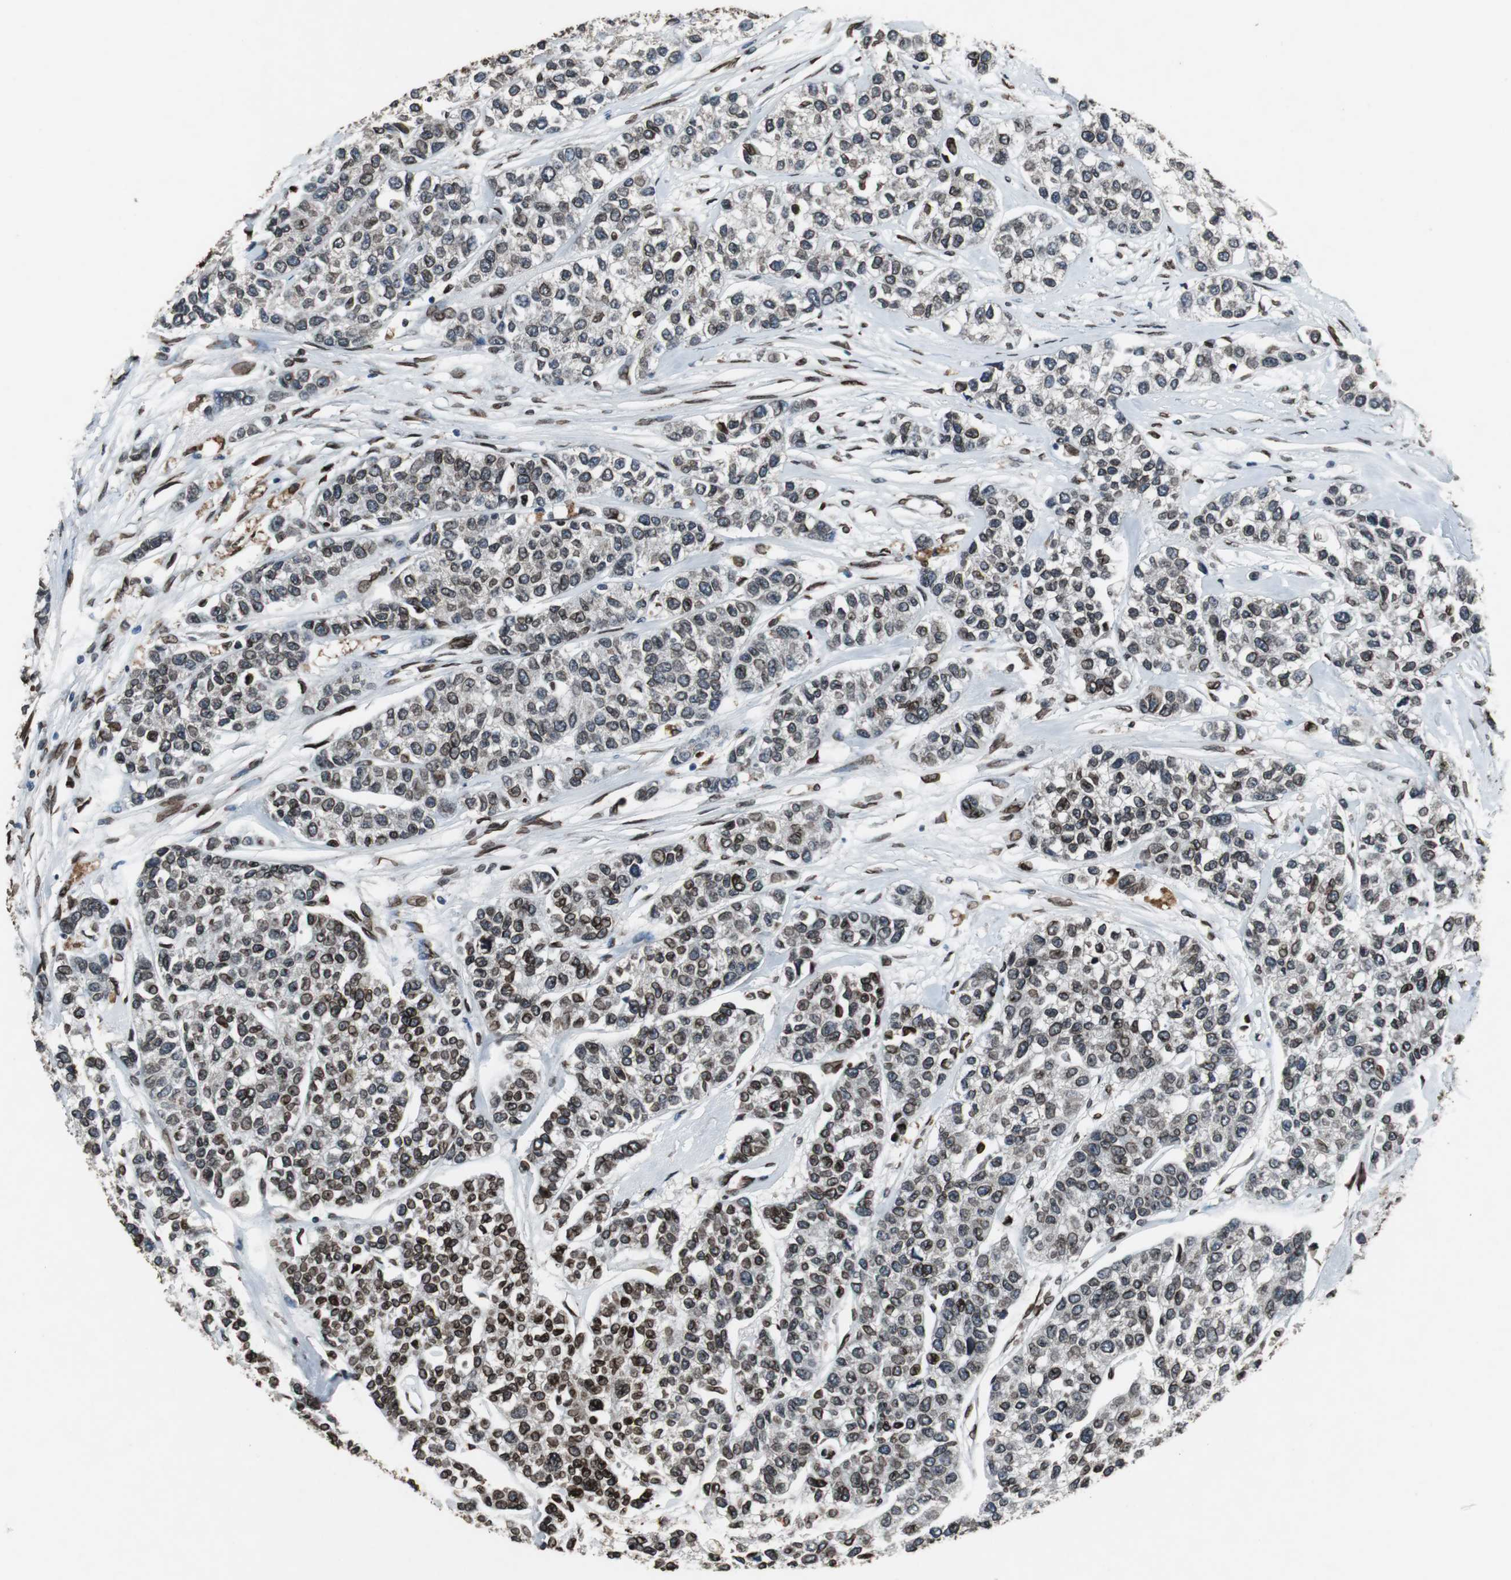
{"staining": {"intensity": "strong", "quantity": ">75%", "location": "cytoplasmic/membranous,nuclear"}, "tissue": "breast cancer", "cell_type": "Tumor cells", "image_type": "cancer", "snomed": [{"axis": "morphology", "description": "Duct carcinoma"}, {"axis": "topography", "description": "Breast"}], "caption": "The immunohistochemical stain labels strong cytoplasmic/membranous and nuclear staining in tumor cells of breast cancer (invasive ductal carcinoma) tissue.", "gene": "LMNA", "patient": {"sex": "female", "age": 51}}